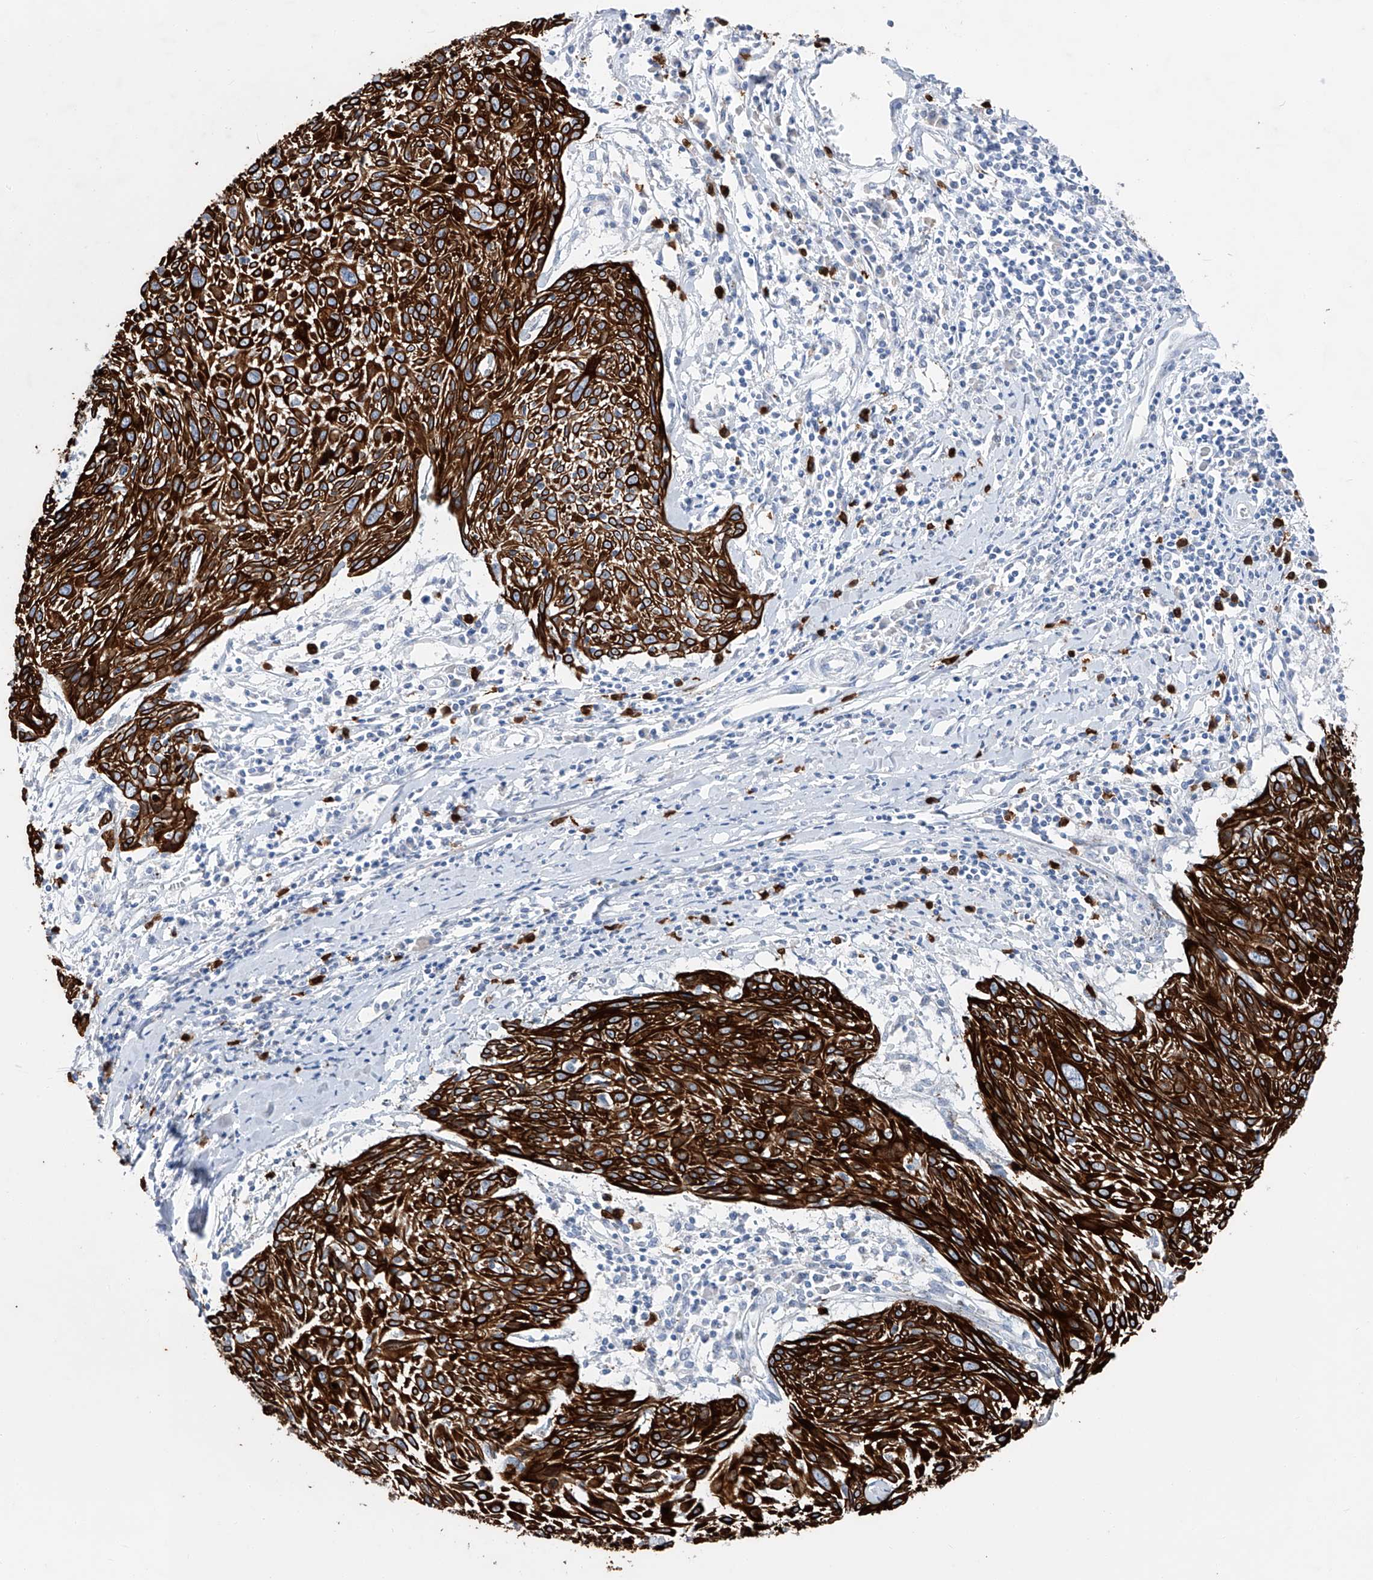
{"staining": {"intensity": "strong", "quantity": ">75%", "location": "cytoplasmic/membranous"}, "tissue": "cervical cancer", "cell_type": "Tumor cells", "image_type": "cancer", "snomed": [{"axis": "morphology", "description": "Squamous cell carcinoma, NOS"}, {"axis": "topography", "description": "Cervix"}], "caption": "Human cervical cancer (squamous cell carcinoma) stained with a protein marker exhibits strong staining in tumor cells.", "gene": "FRS3", "patient": {"sex": "female", "age": 51}}